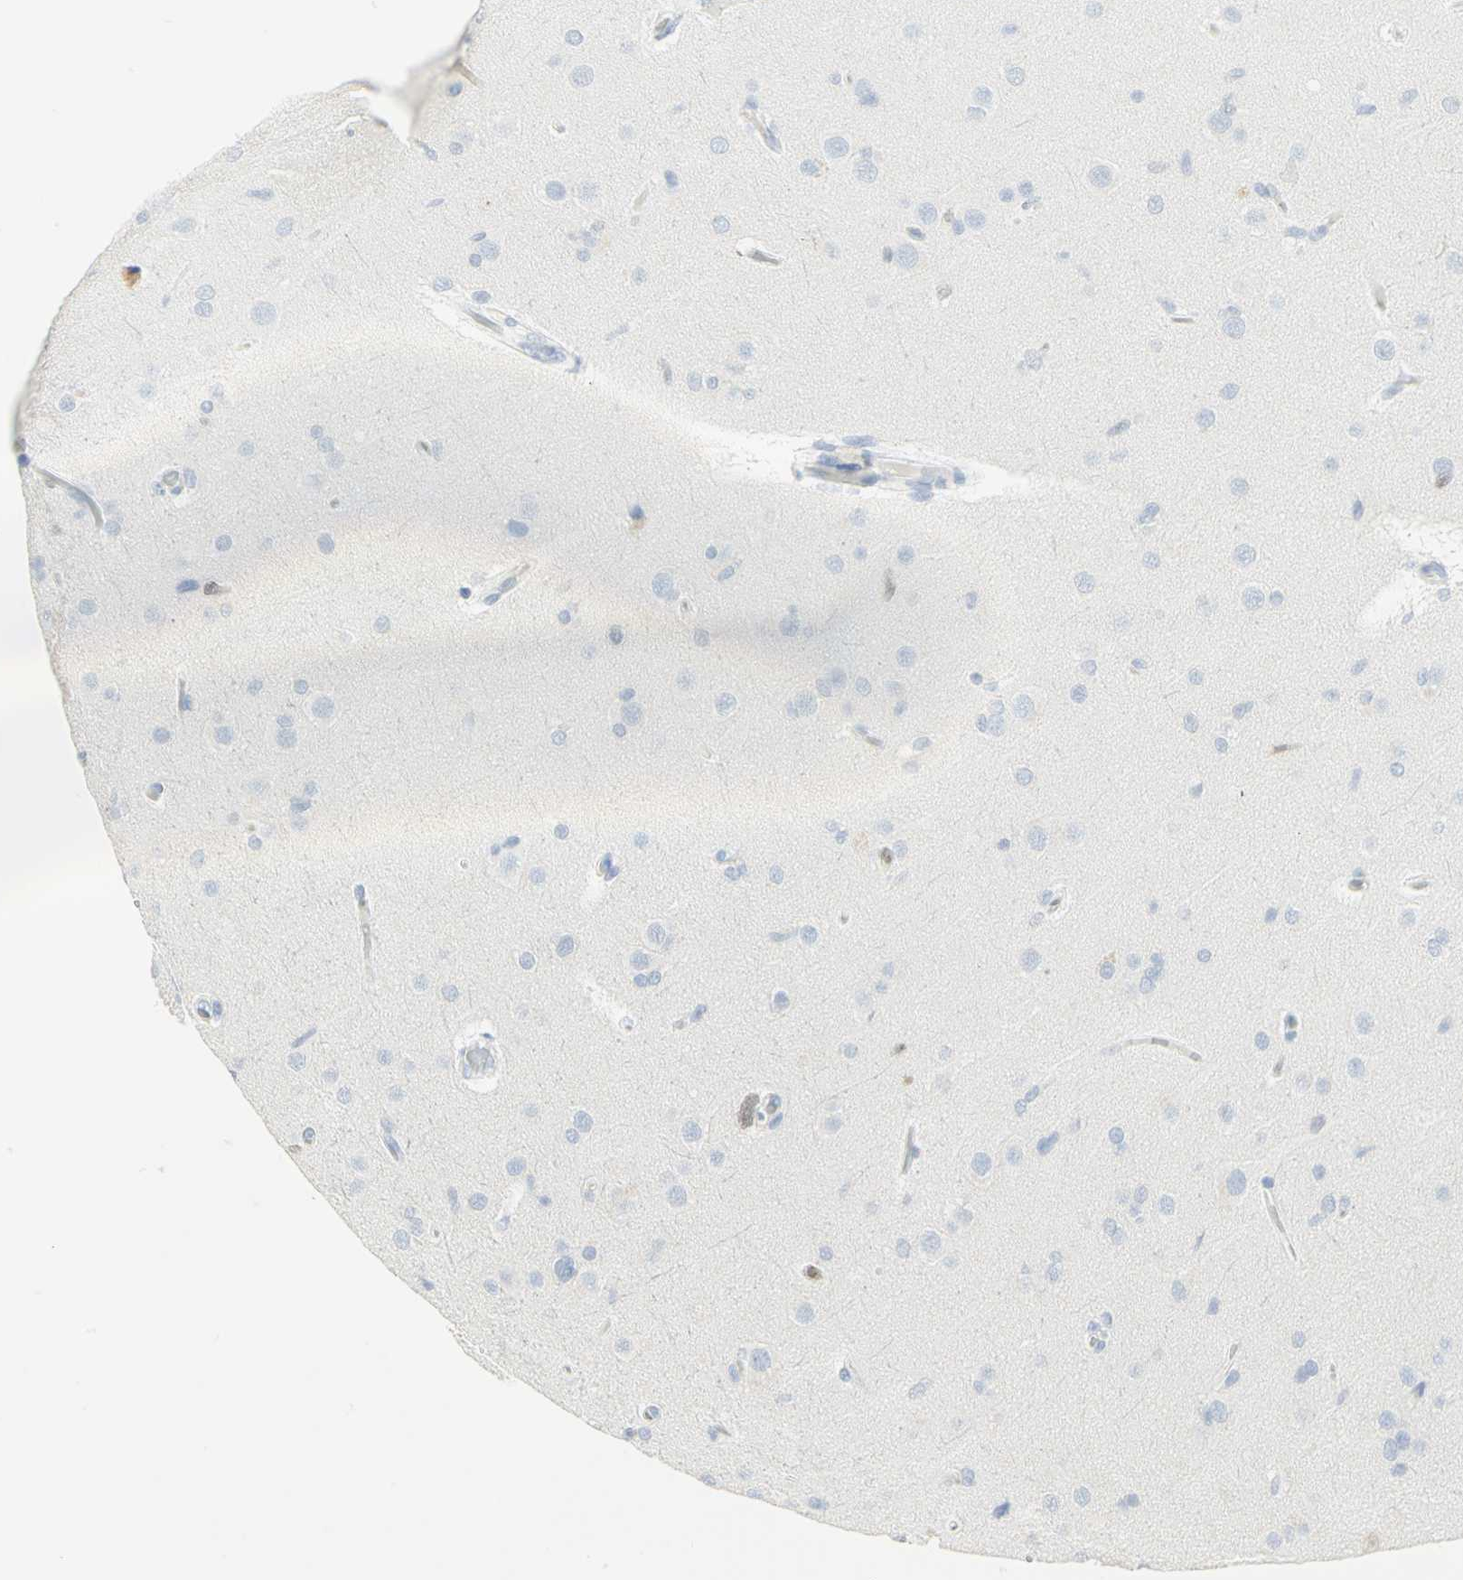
{"staining": {"intensity": "moderate", "quantity": "<25%", "location": "nuclear"}, "tissue": "glioma", "cell_type": "Tumor cells", "image_type": "cancer", "snomed": [{"axis": "morphology", "description": "Glioma, malignant, High grade"}, {"axis": "topography", "description": "Brain"}], "caption": "An image showing moderate nuclear expression in approximately <25% of tumor cells in malignant glioma (high-grade), as visualized by brown immunohistochemical staining.", "gene": "HELLS", "patient": {"sex": "male", "age": 33}}